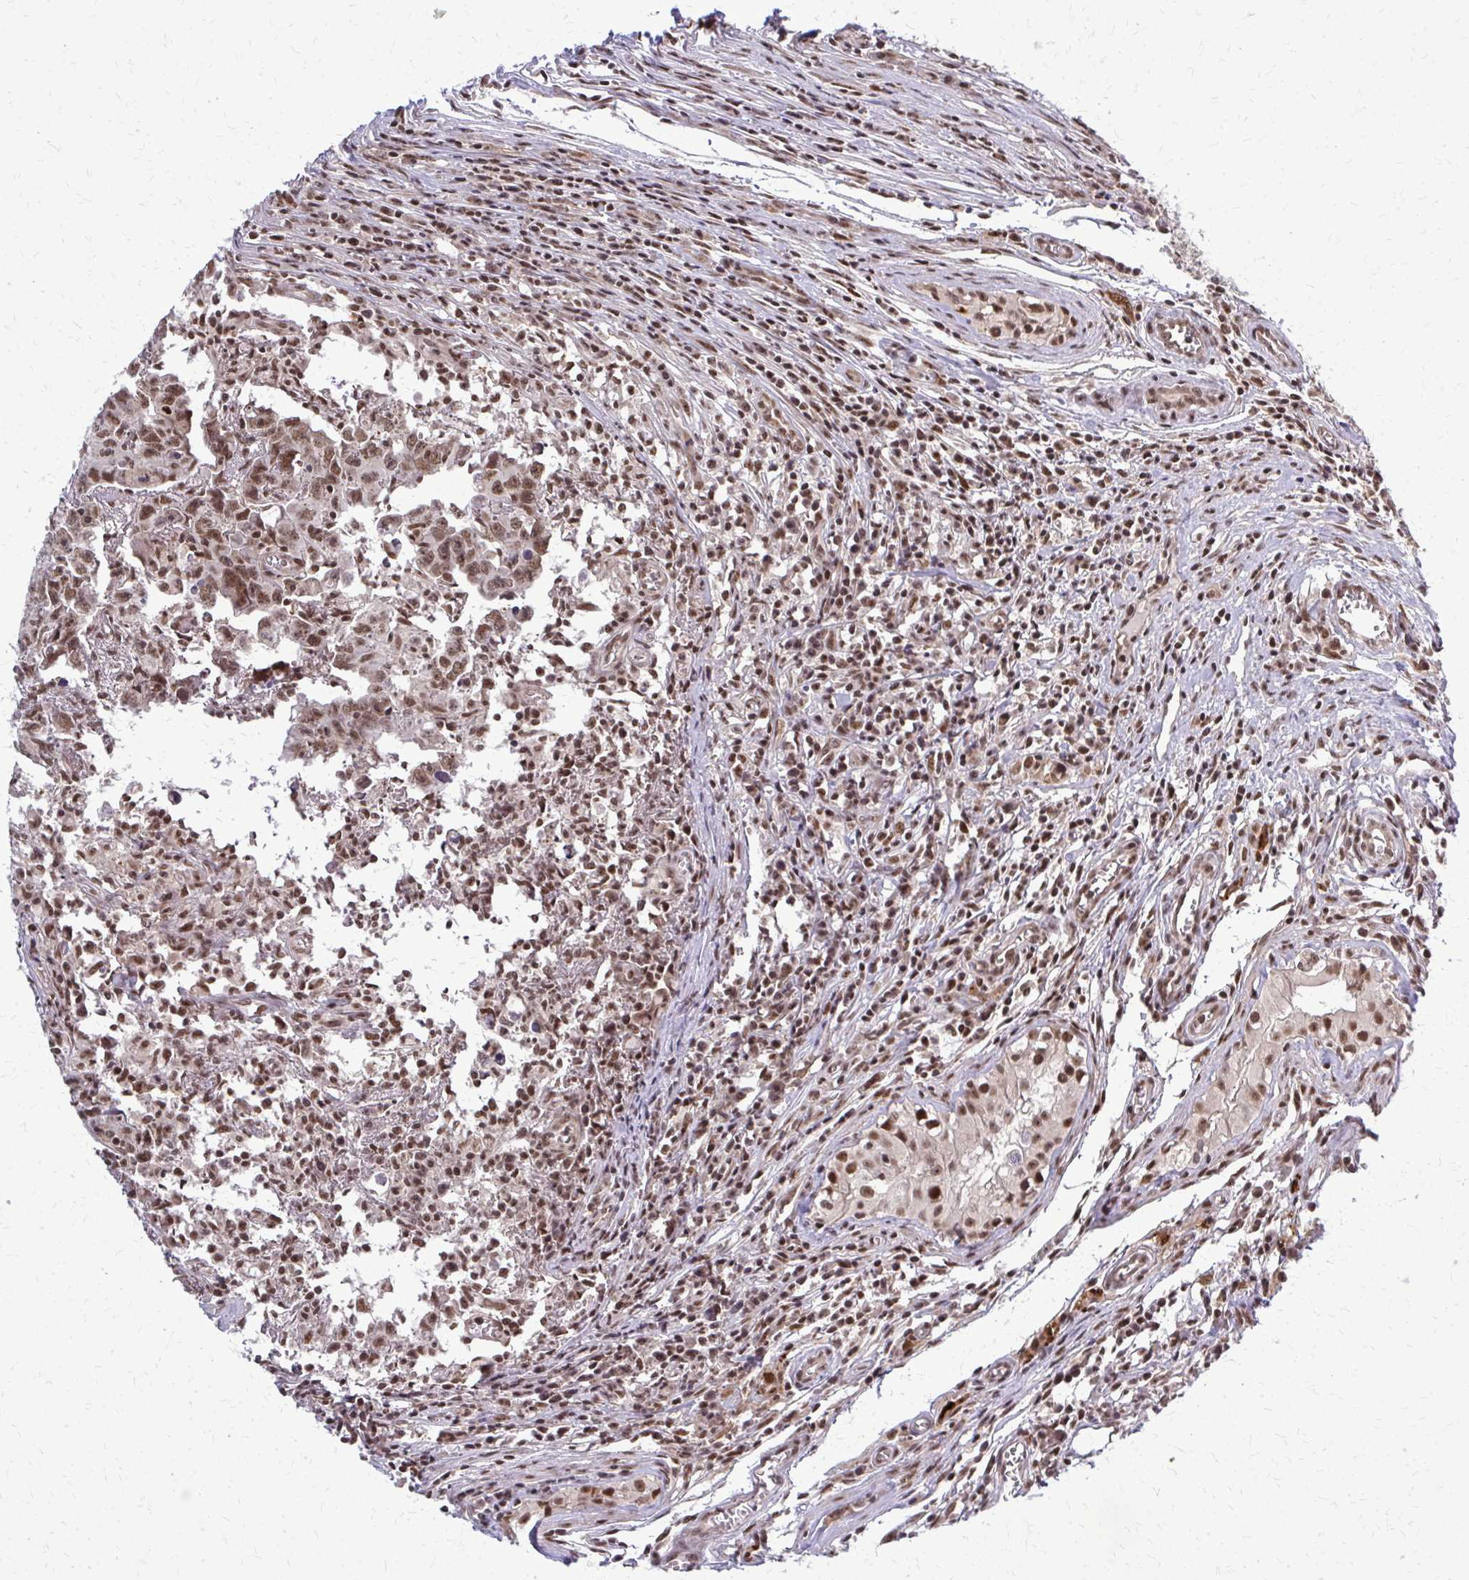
{"staining": {"intensity": "moderate", "quantity": ">75%", "location": "nuclear"}, "tissue": "testis cancer", "cell_type": "Tumor cells", "image_type": "cancer", "snomed": [{"axis": "morphology", "description": "Carcinoma, Embryonal, NOS"}, {"axis": "topography", "description": "Testis"}], "caption": "The photomicrograph reveals a brown stain indicating the presence of a protein in the nuclear of tumor cells in testis embryonal carcinoma. The staining is performed using DAB (3,3'-diaminobenzidine) brown chromogen to label protein expression. The nuclei are counter-stained blue using hematoxylin.", "gene": "HDAC3", "patient": {"sex": "male", "age": 22}}